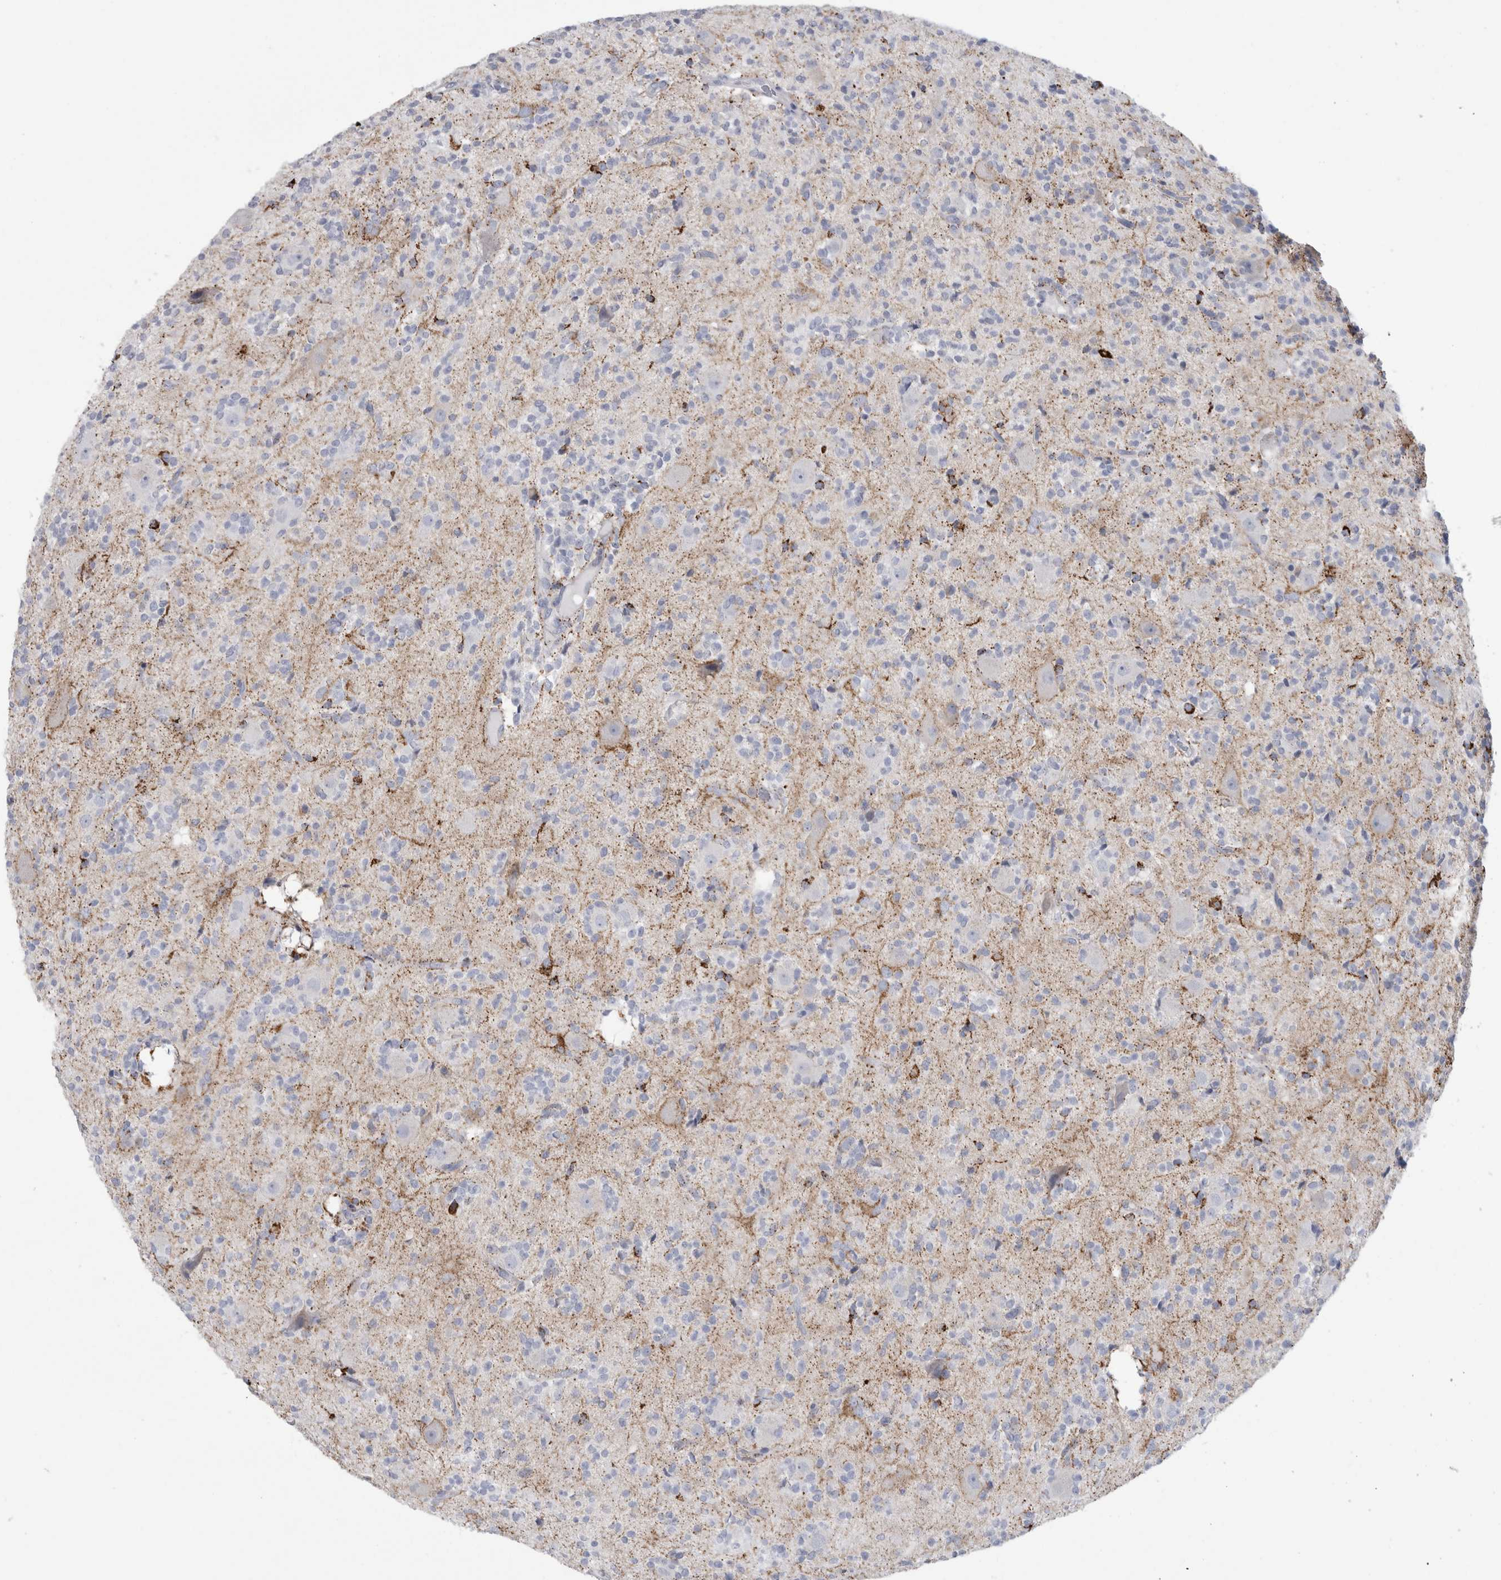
{"staining": {"intensity": "moderate", "quantity": "<25%", "location": "cytoplasmic/membranous"}, "tissue": "glioma", "cell_type": "Tumor cells", "image_type": "cancer", "snomed": [{"axis": "morphology", "description": "Glioma, malignant, High grade"}, {"axis": "topography", "description": "Brain"}], "caption": "About <25% of tumor cells in human malignant glioma (high-grade) demonstrate moderate cytoplasmic/membranous protein expression as visualized by brown immunohistochemical staining.", "gene": "GATM", "patient": {"sex": "male", "age": 34}}